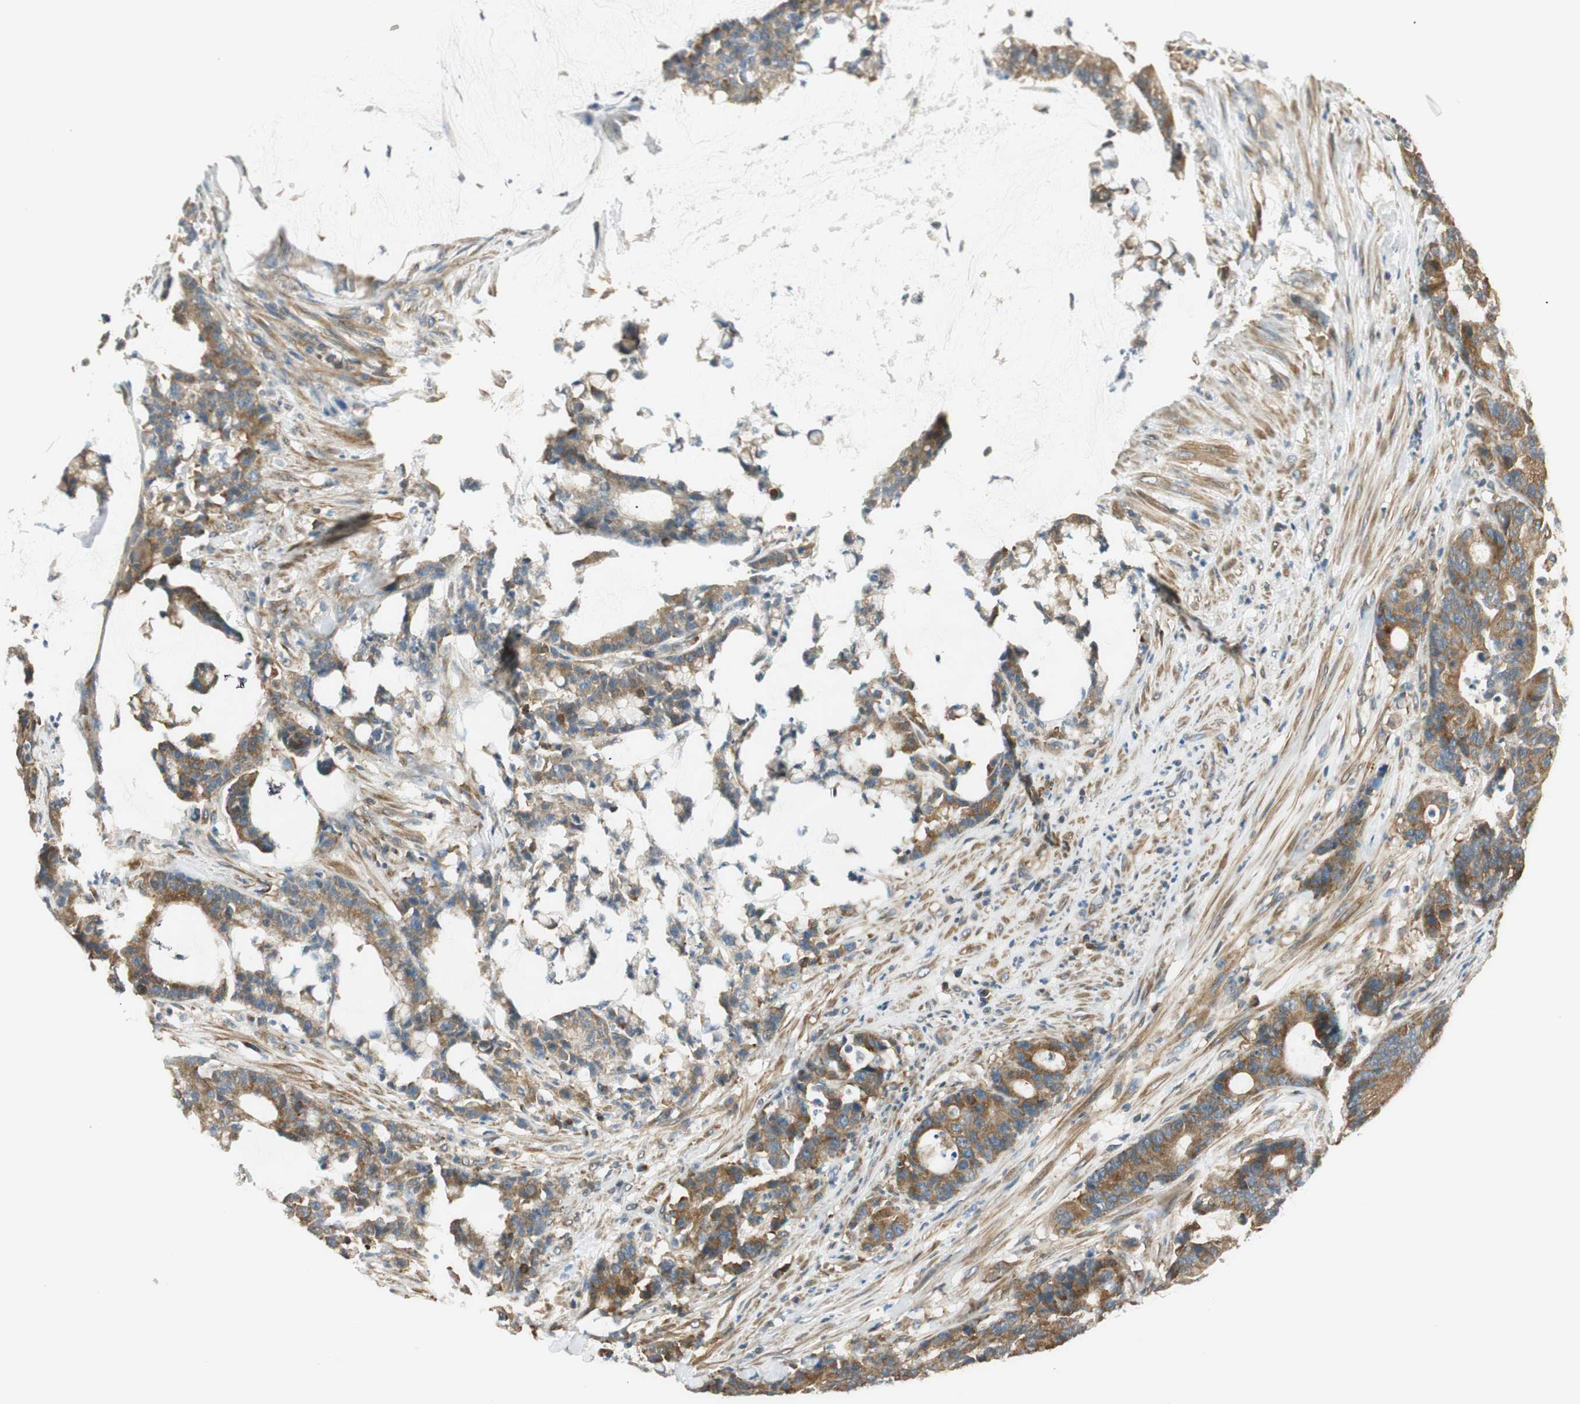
{"staining": {"intensity": "moderate", "quantity": ">75%", "location": "cytoplasmic/membranous"}, "tissue": "colorectal cancer", "cell_type": "Tumor cells", "image_type": "cancer", "snomed": [{"axis": "morphology", "description": "Adenocarcinoma, NOS"}, {"axis": "topography", "description": "Colon"}], "caption": "An immunohistochemistry photomicrograph of neoplastic tissue is shown. Protein staining in brown highlights moderate cytoplasmic/membranous positivity in colorectal cancer (adenocarcinoma) within tumor cells. The staining was performed using DAB to visualize the protein expression in brown, while the nuclei were stained in blue with hematoxylin (Magnification: 20x).", "gene": "PI4K2B", "patient": {"sex": "female", "age": 84}}